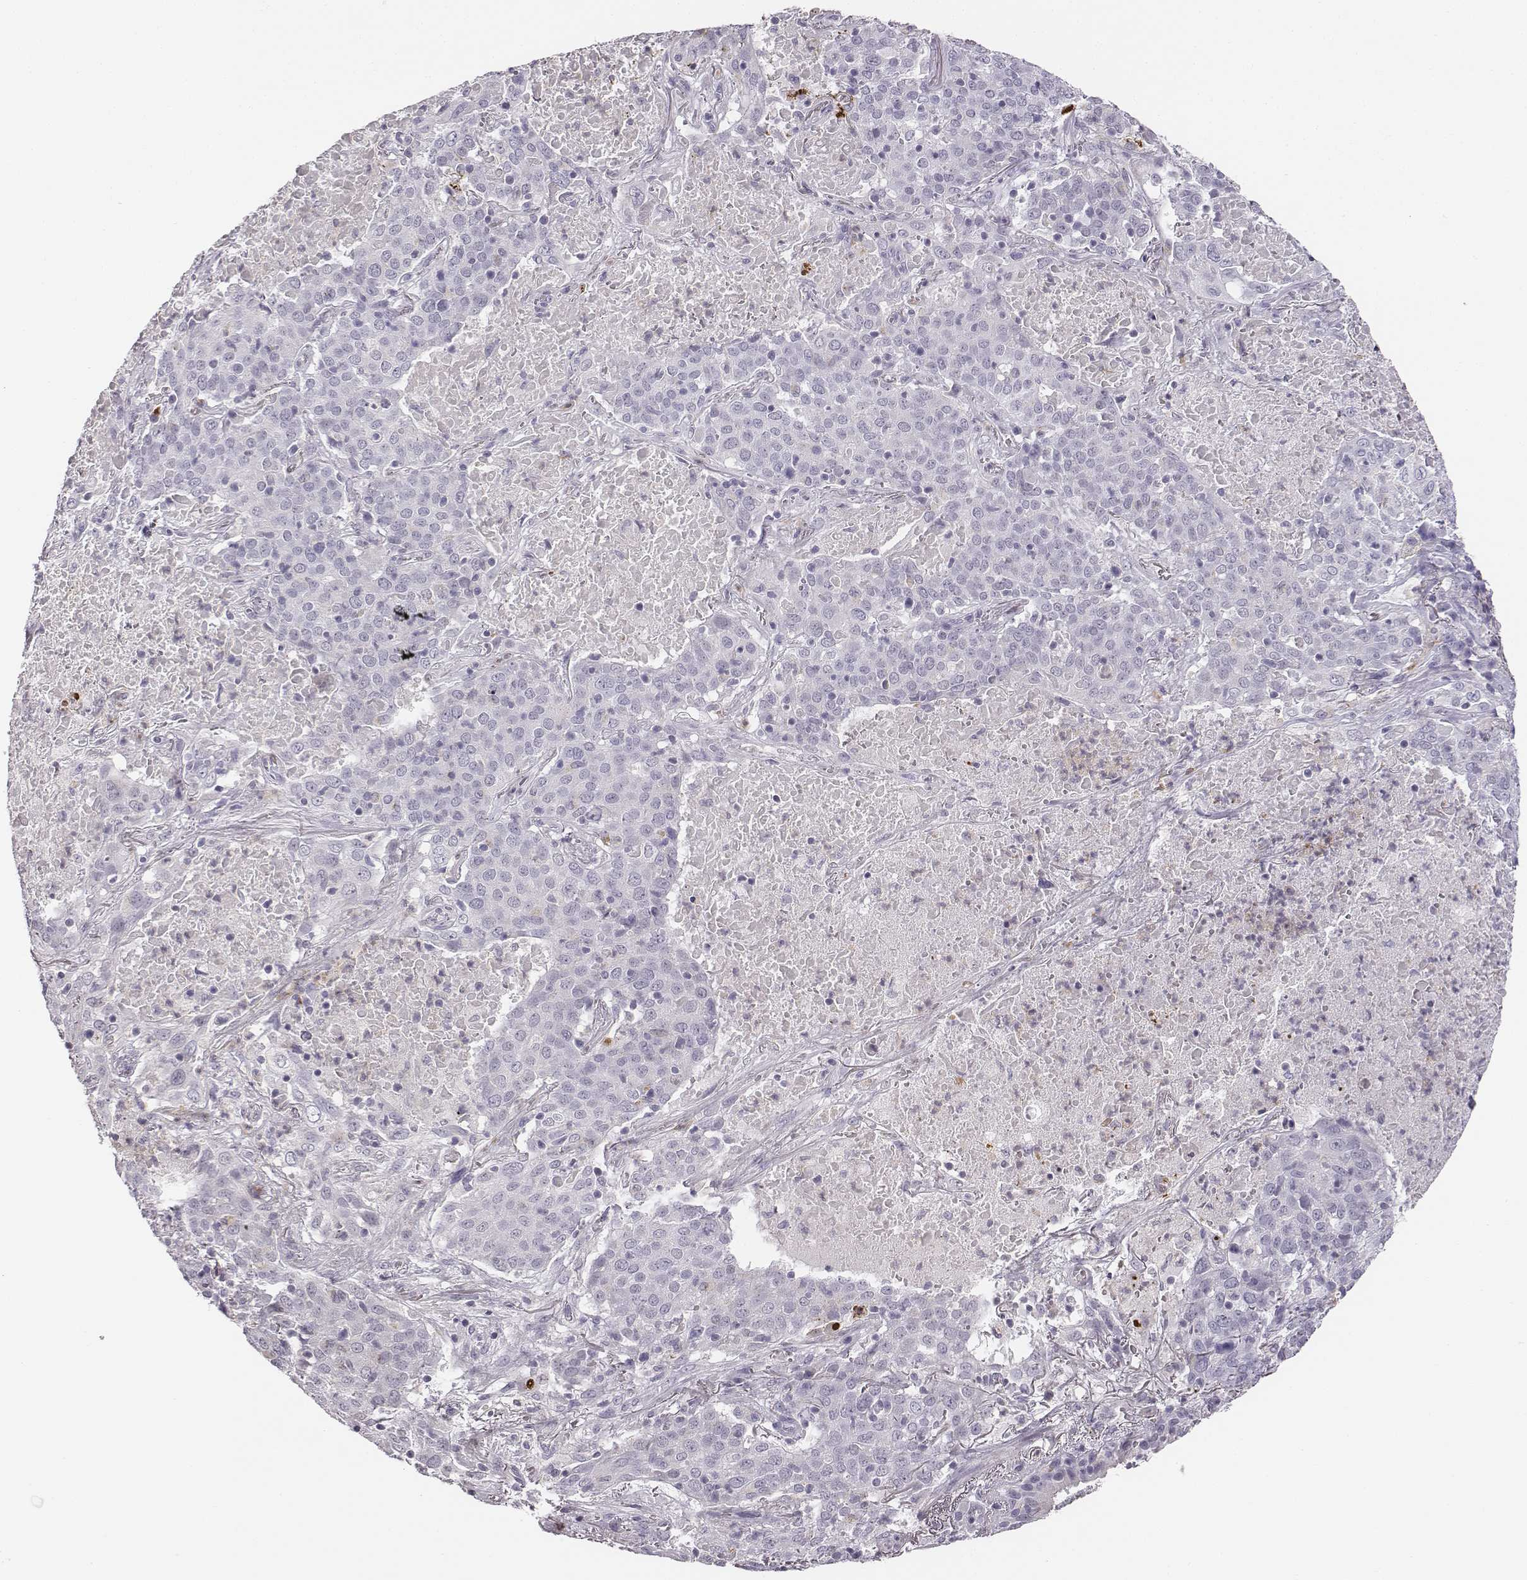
{"staining": {"intensity": "negative", "quantity": "none", "location": "none"}, "tissue": "lung cancer", "cell_type": "Tumor cells", "image_type": "cancer", "snomed": [{"axis": "morphology", "description": "Squamous cell carcinoma, NOS"}, {"axis": "topography", "description": "Lung"}], "caption": "There is no significant positivity in tumor cells of lung cancer (squamous cell carcinoma).", "gene": "ADAM7", "patient": {"sex": "male", "age": 82}}